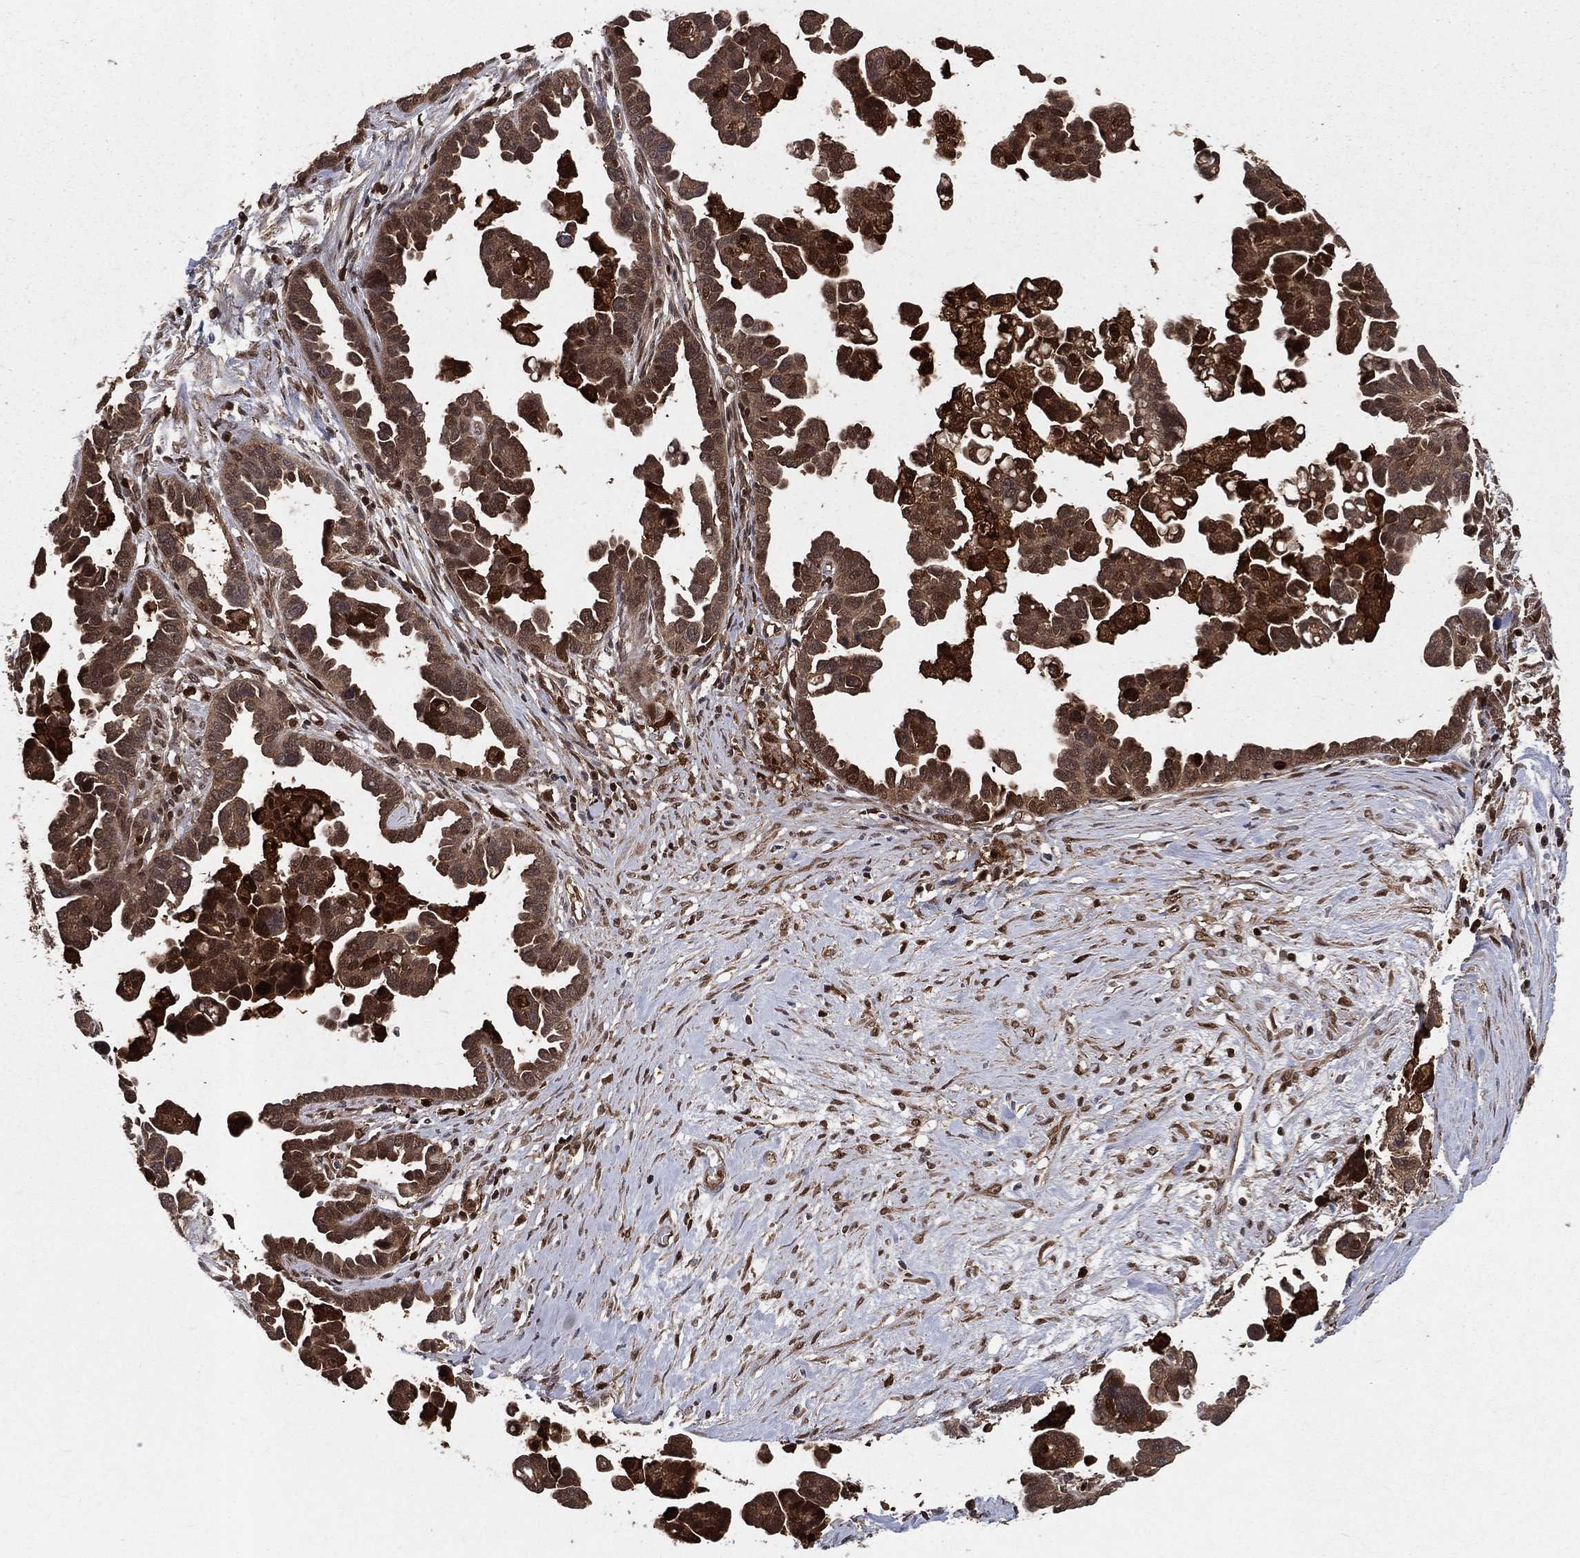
{"staining": {"intensity": "moderate", "quantity": "25%-75%", "location": "cytoplasmic/membranous,nuclear"}, "tissue": "ovarian cancer", "cell_type": "Tumor cells", "image_type": "cancer", "snomed": [{"axis": "morphology", "description": "Cystadenocarcinoma, serous, NOS"}, {"axis": "topography", "description": "Ovary"}], "caption": "IHC (DAB (3,3'-diaminobenzidine)) staining of ovarian serous cystadenocarcinoma reveals moderate cytoplasmic/membranous and nuclear protein staining in about 25%-75% of tumor cells.", "gene": "ENO1", "patient": {"sex": "female", "age": 54}}